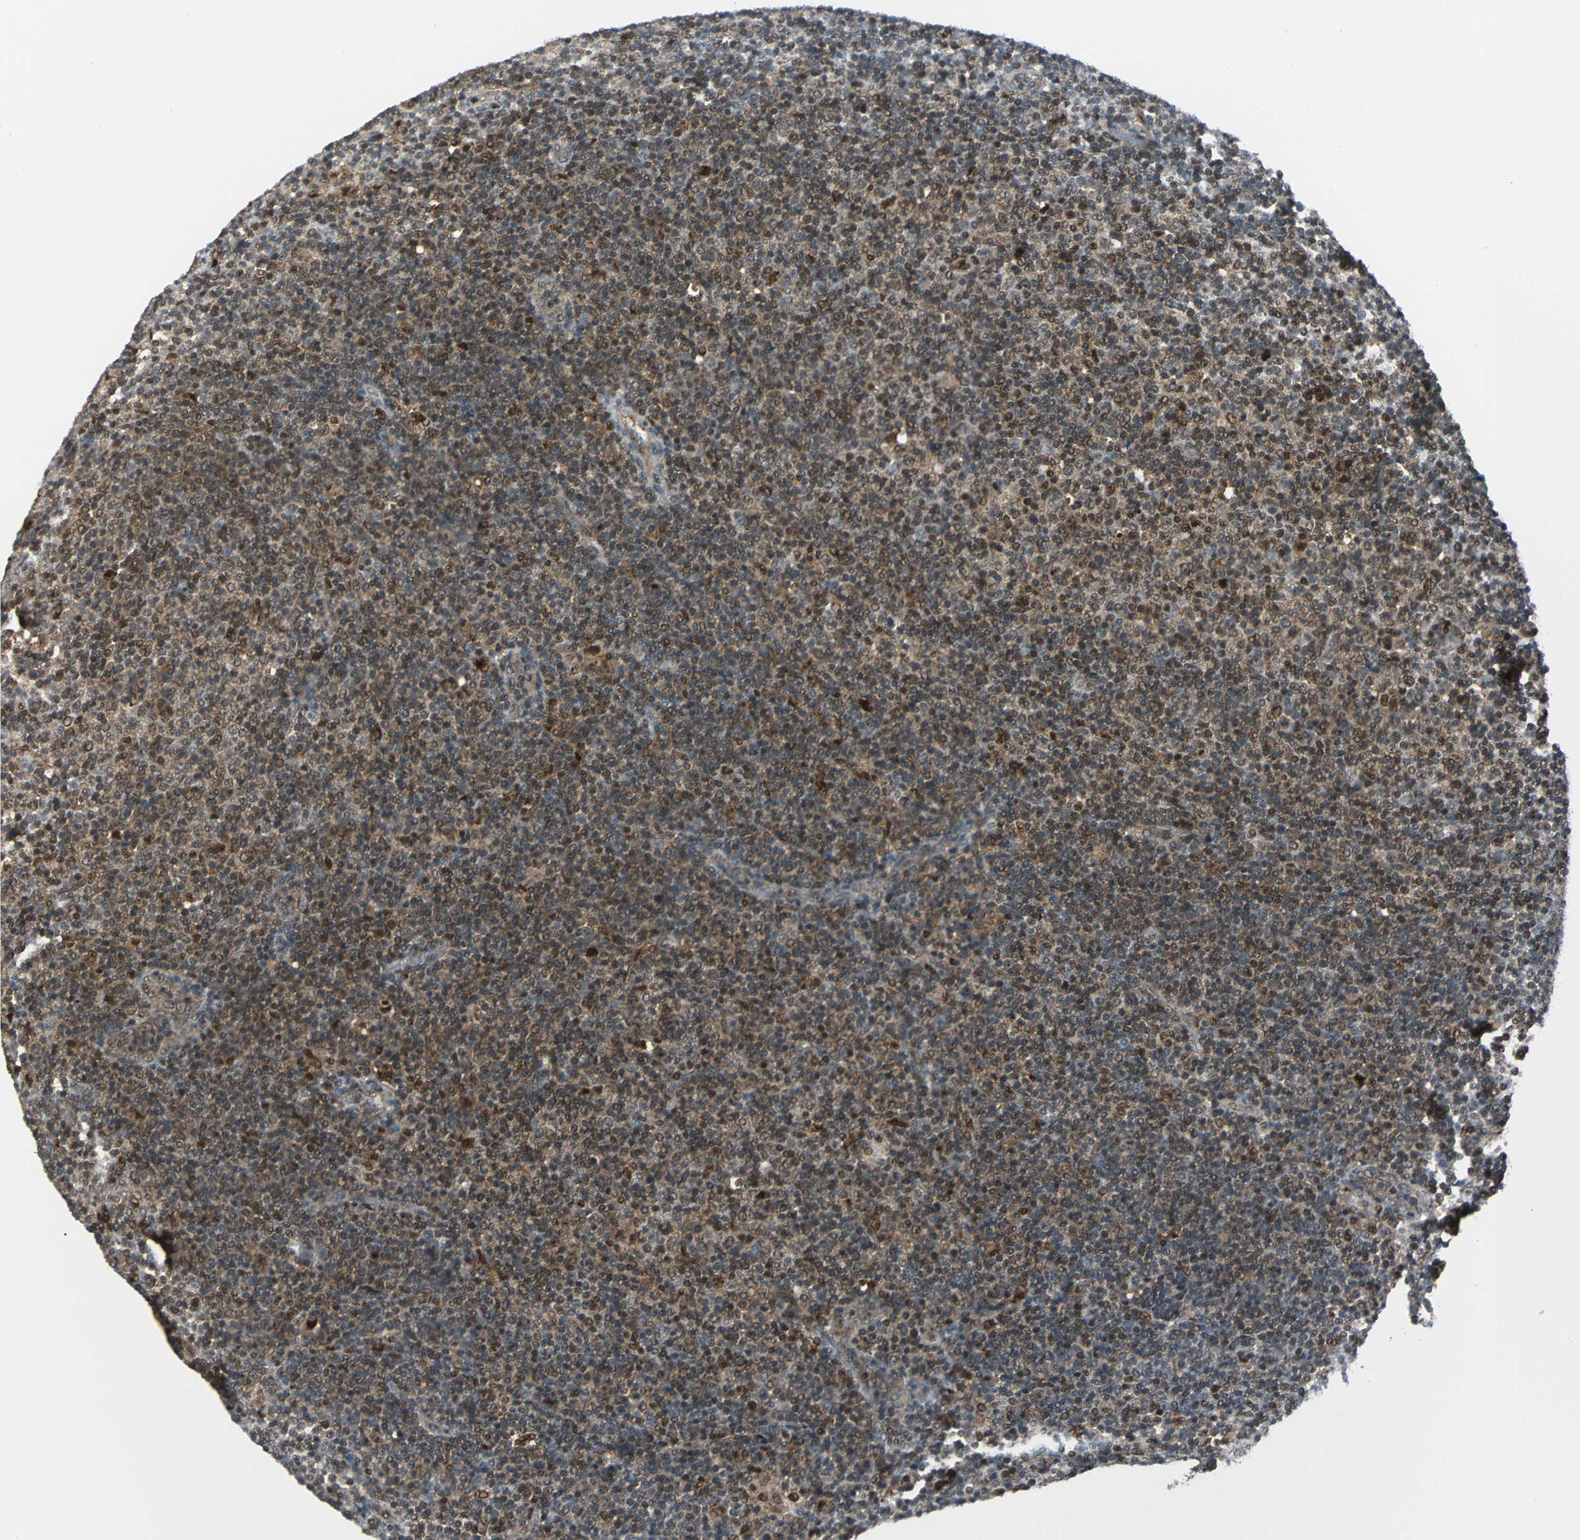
{"staining": {"intensity": "moderate", "quantity": "25%-75%", "location": "nuclear"}, "tissue": "lymphoma", "cell_type": "Tumor cells", "image_type": "cancer", "snomed": [{"axis": "morphology", "description": "Malignant lymphoma, non-Hodgkin's type, Low grade"}, {"axis": "topography", "description": "Lymph node"}], "caption": "This photomicrograph displays lymphoma stained with immunohistochemistry to label a protein in brown. The nuclear of tumor cells show moderate positivity for the protein. Nuclei are counter-stained blue.", "gene": "PSMA4", "patient": {"sex": "male", "age": 70}}